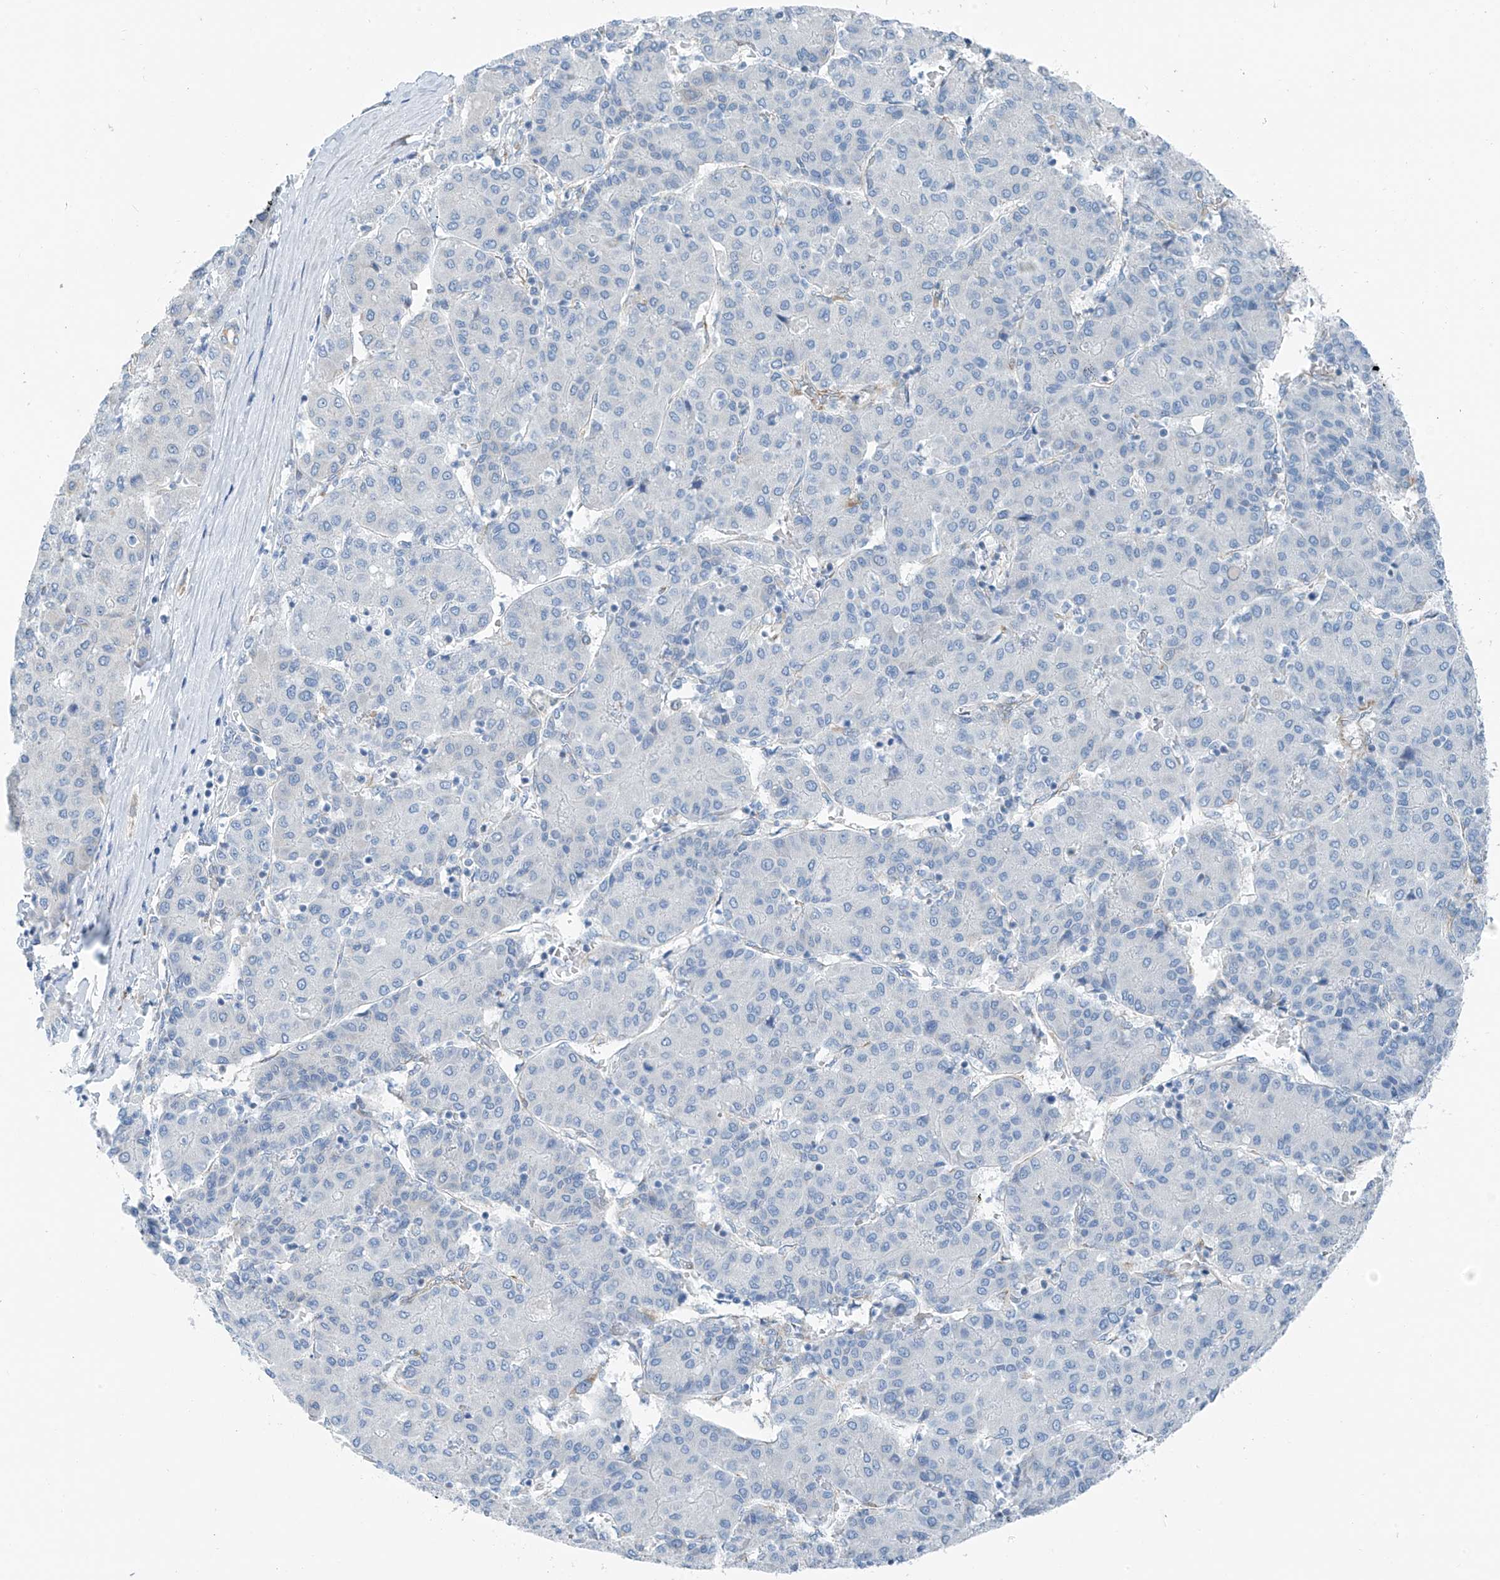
{"staining": {"intensity": "negative", "quantity": "none", "location": "none"}, "tissue": "liver cancer", "cell_type": "Tumor cells", "image_type": "cancer", "snomed": [{"axis": "morphology", "description": "Carcinoma, Hepatocellular, NOS"}, {"axis": "topography", "description": "Liver"}], "caption": "An image of human hepatocellular carcinoma (liver) is negative for staining in tumor cells.", "gene": "RCN2", "patient": {"sex": "male", "age": 65}}